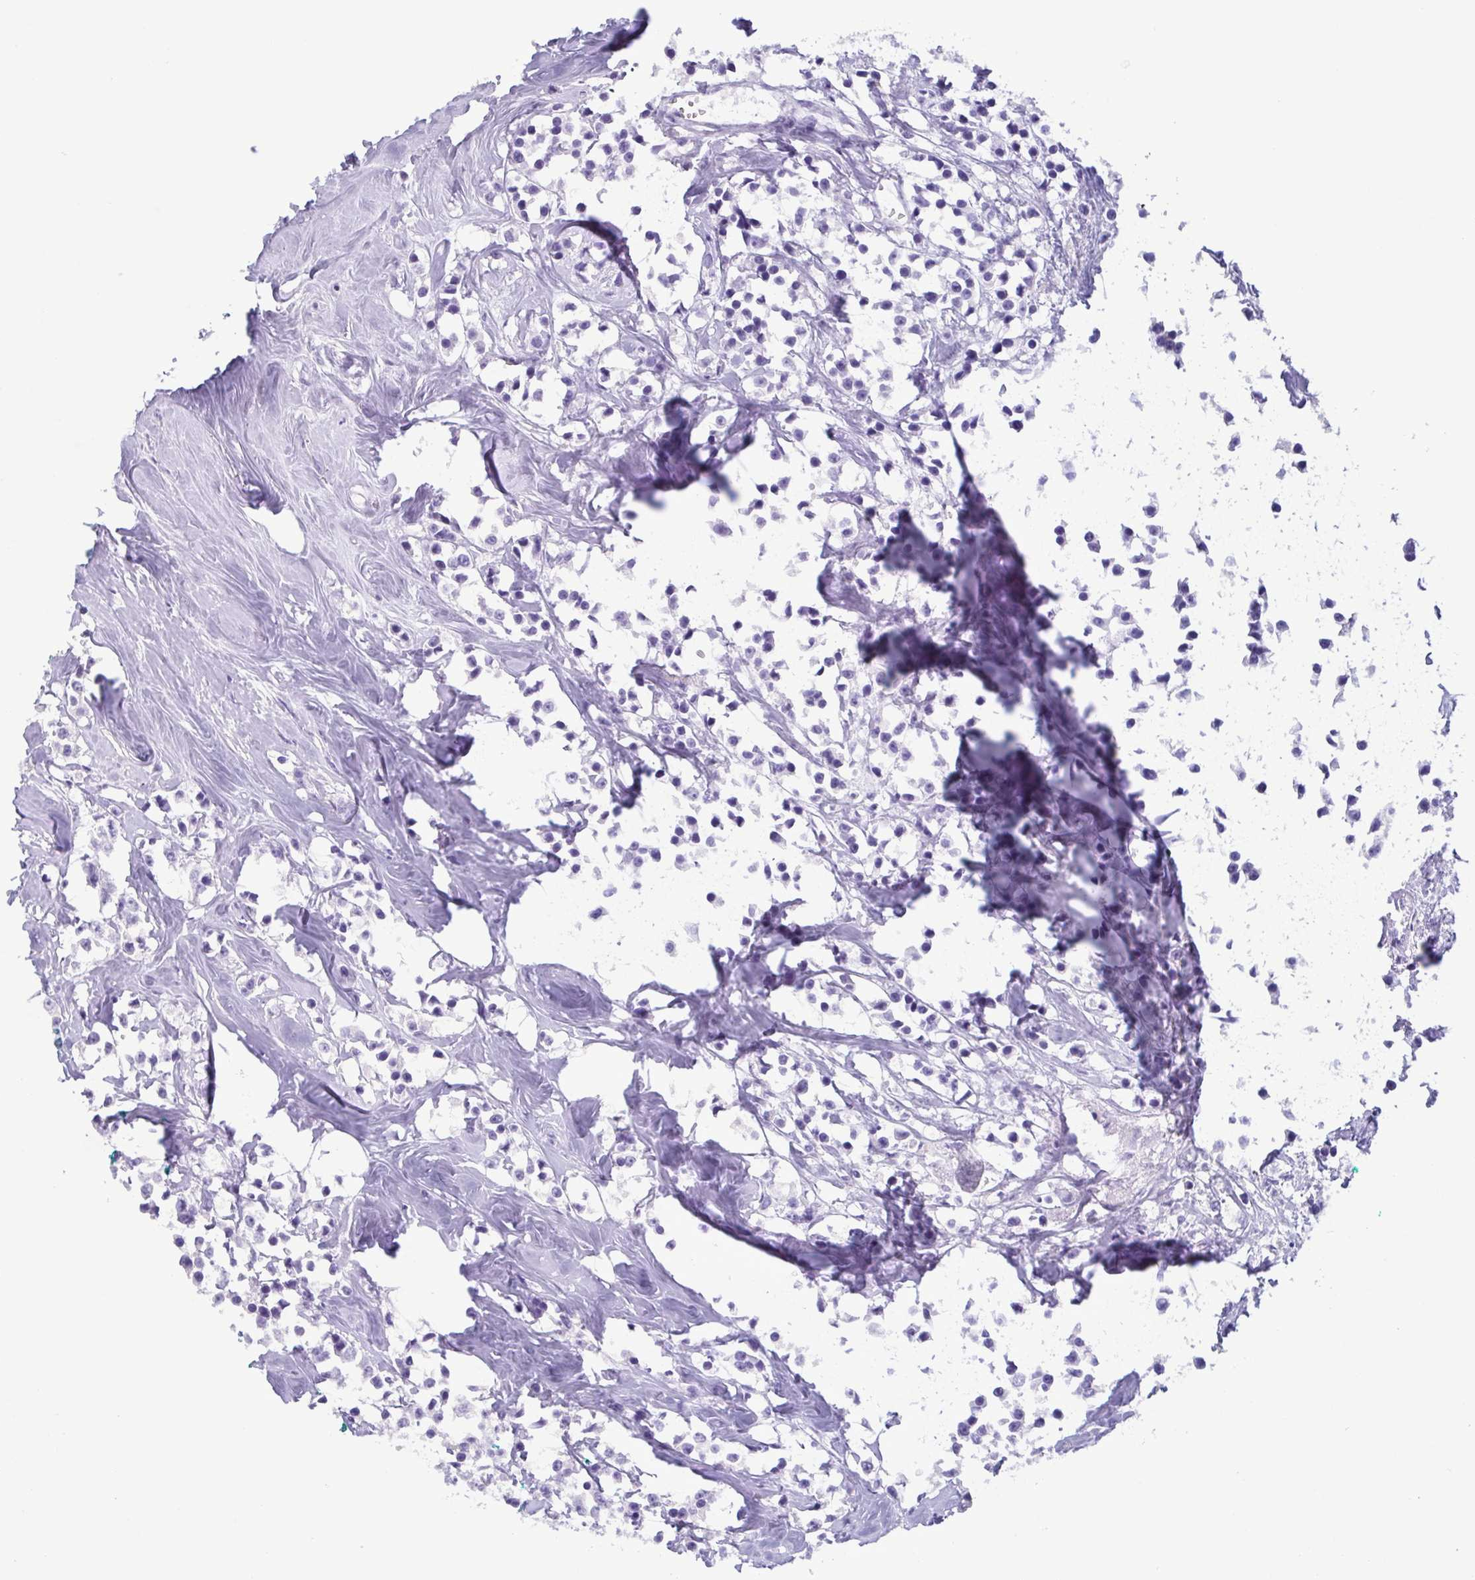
{"staining": {"intensity": "negative", "quantity": "none", "location": "none"}, "tissue": "breast cancer", "cell_type": "Tumor cells", "image_type": "cancer", "snomed": [{"axis": "morphology", "description": "Duct carcinoma"}, {"axis": "topography", "description": "Breast"}], "caption": "Tumor cells are negative for protein expression in human breast cancer (infiltrating ductal carcinoma).", "gene": "LTF", "patient": {"sex": "female", "age": 80}}